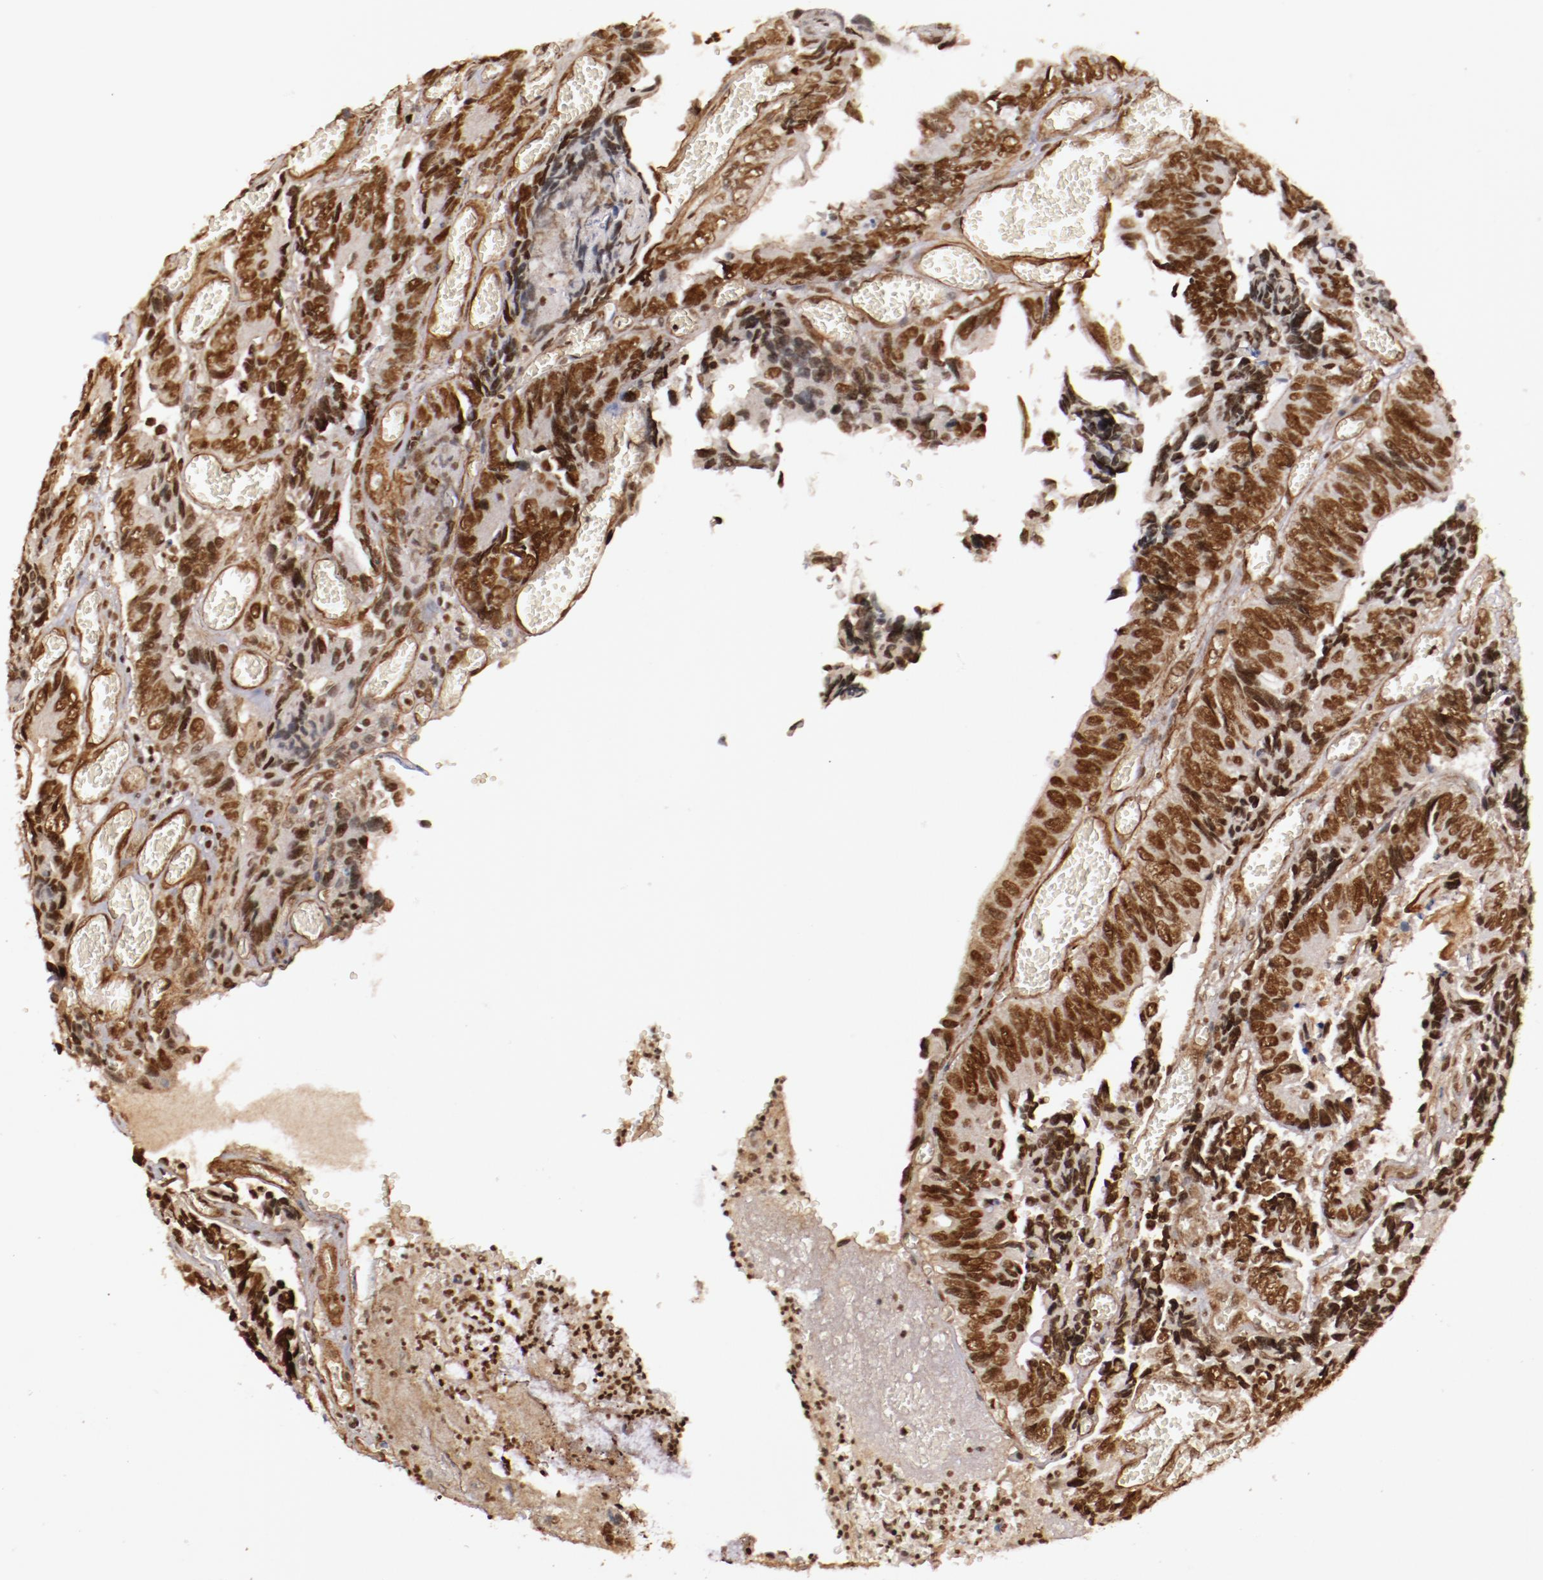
{"staining": {"intensity": "moderate", "quantity": ">75%", "location": "nuclear"}, "tissue": "colorectal cancer", "cell_type": "Tumor cells", "image_type": "cancer", "snomed": [{"axis": "morphology", "description": "Adenocarcinoma, NOS"}, {"axis": "topography", "description": "Colon"}], "caption": "Immunohistochemical staining of colorectal adenocarcinoma exhibits medium levels of moderate nuclear staining in about >75% of tumor cells.", "gene": "STAG2", "patient": {"sex": "male", "age": 72}}